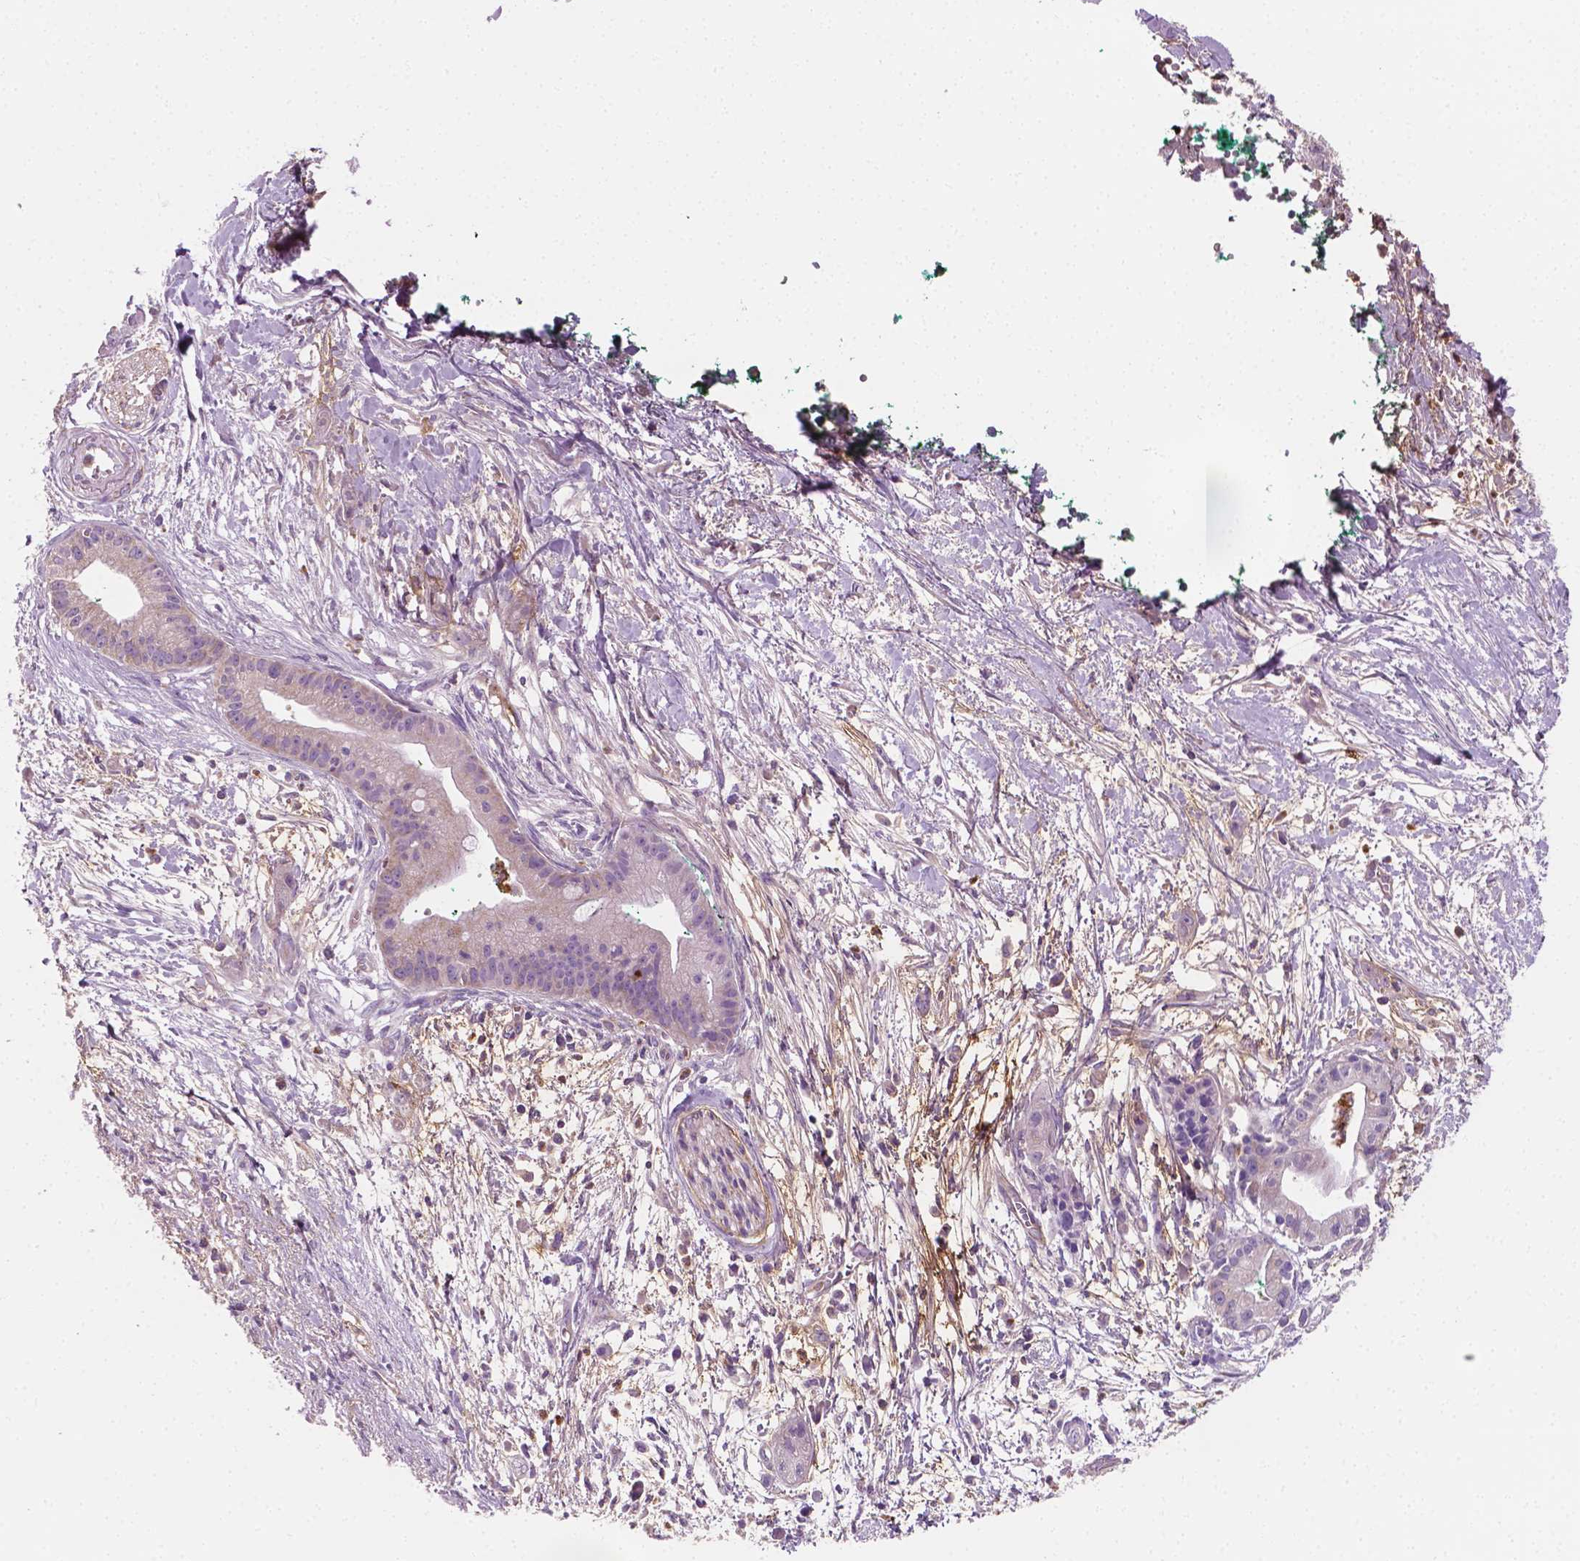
{"staining": {"intensity": "negative", "quantity": "none", "location": "none"}, "tissue": "pancreatic cancer", "cell_type": "Tumor cells", "image_type": "cancer", "snomed": [{"axis": "morphology", "description": "Normal tissue, NOS"}, {"axis": "morphology", "description": "Adenocarcinoma, NOS"}, {"axis": "topography", "description": "Lymph node"}, {"axis": "topography", "description": "Pancreas"}], "caption": "This is an IHC histopathology image of pancreatic cancer (adenocarcinoma). There is no expression in tumor cells.", "gene": "PTX3", "patient": {"sex": "female", "age": 58}}